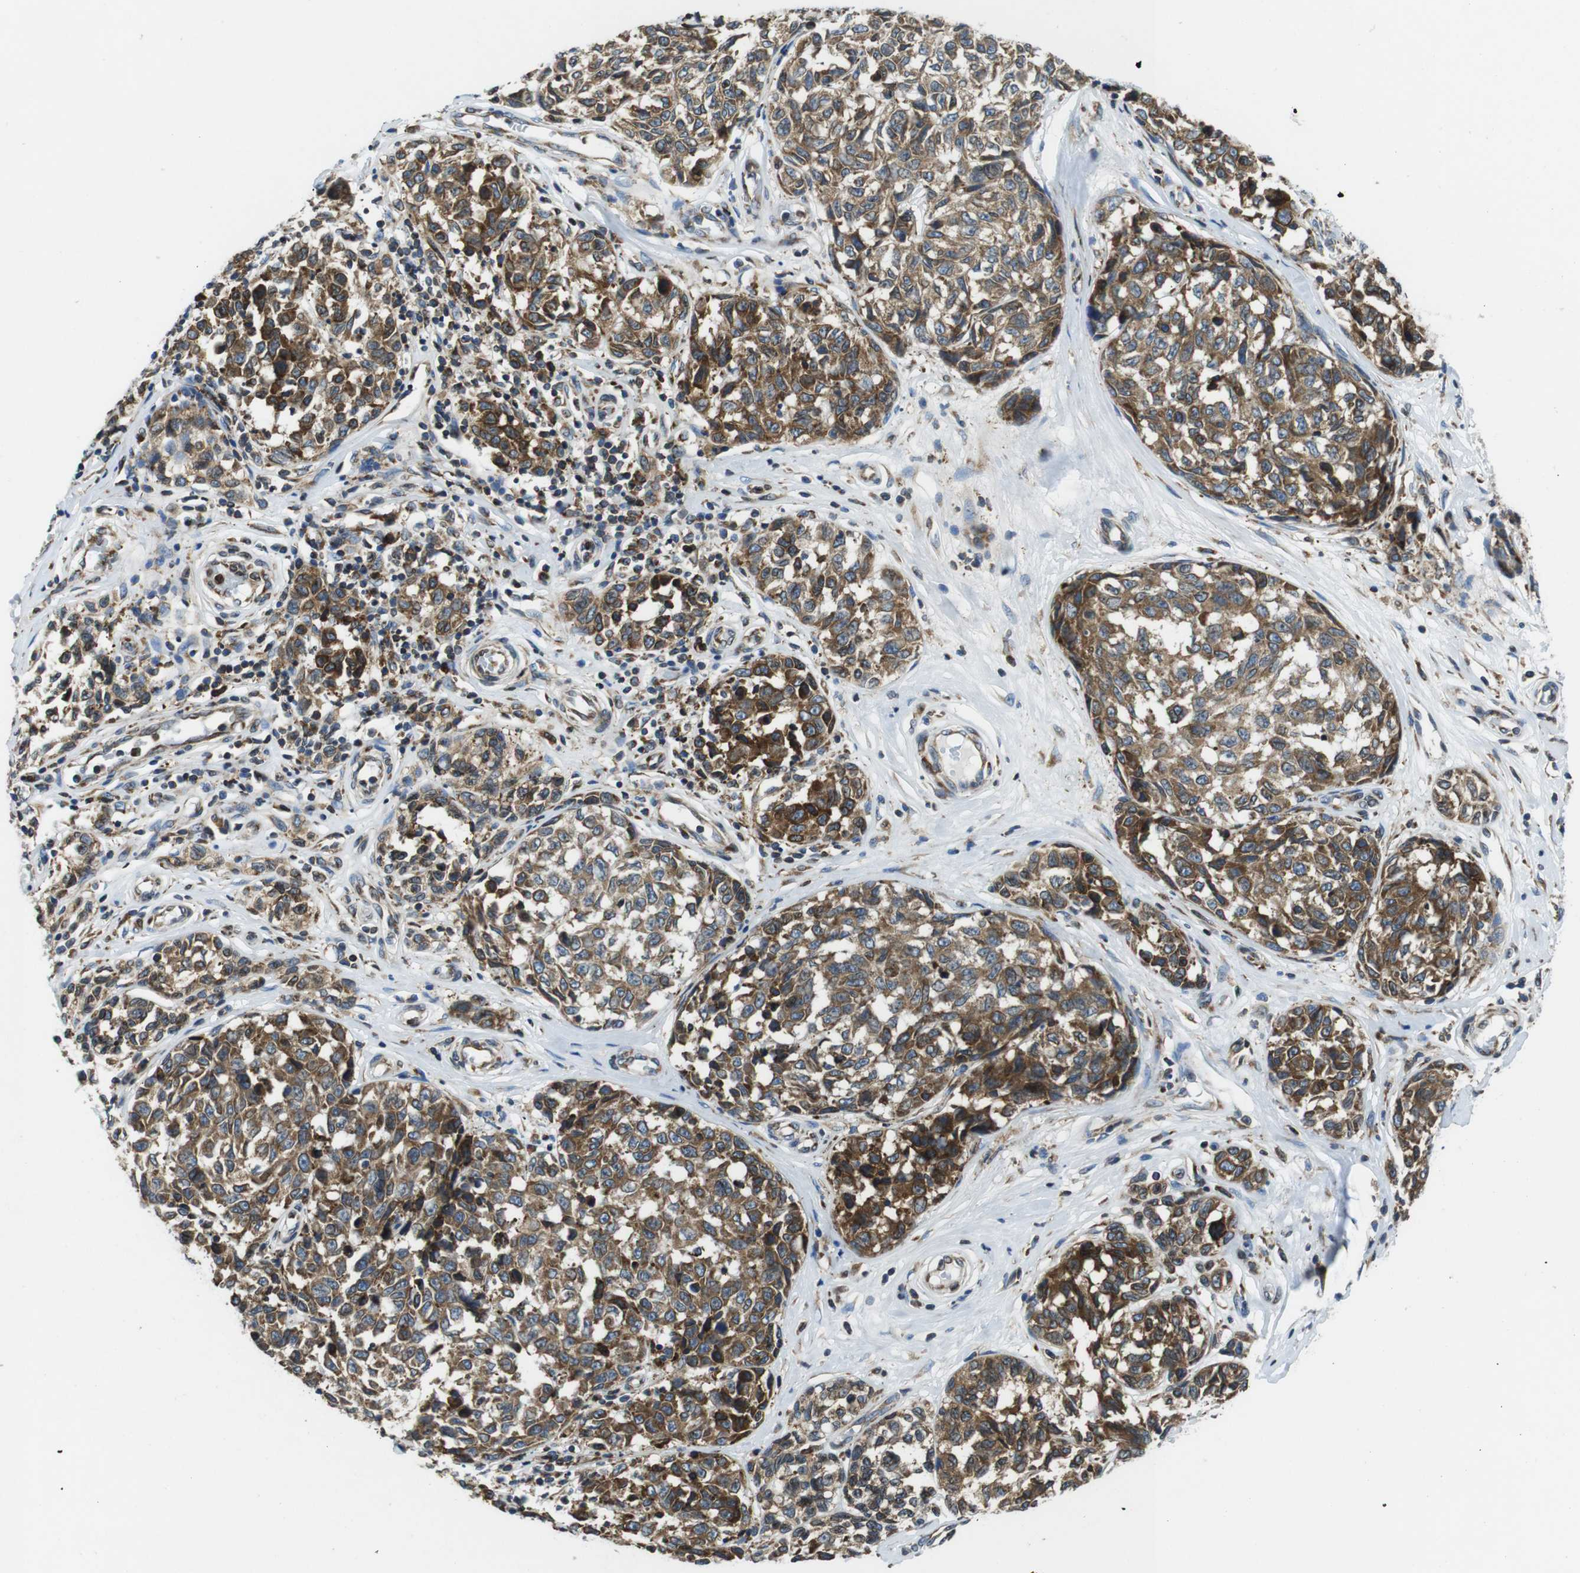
{"staining": {"intensity": "moderate", "quantity": ">75%", "location": "cytoplasmic/membranous"}, "tissue": "melanoma", "cell_type": "Tumor cells", "image_type": "cancer", "snomed": [{"axis": "morphology", "description": "Malignant melanoma, NOS"}, {"axis": "topography", "description": "Skin"}], "caption": "The immunohistochemical stain shows moderate cytoplasmic/membranous staining in tumor cells of melanoma tissue. Nuclei are stained in blue.", "gene": "UGGT1", "patient": {"sex": "female", "age": 64}}